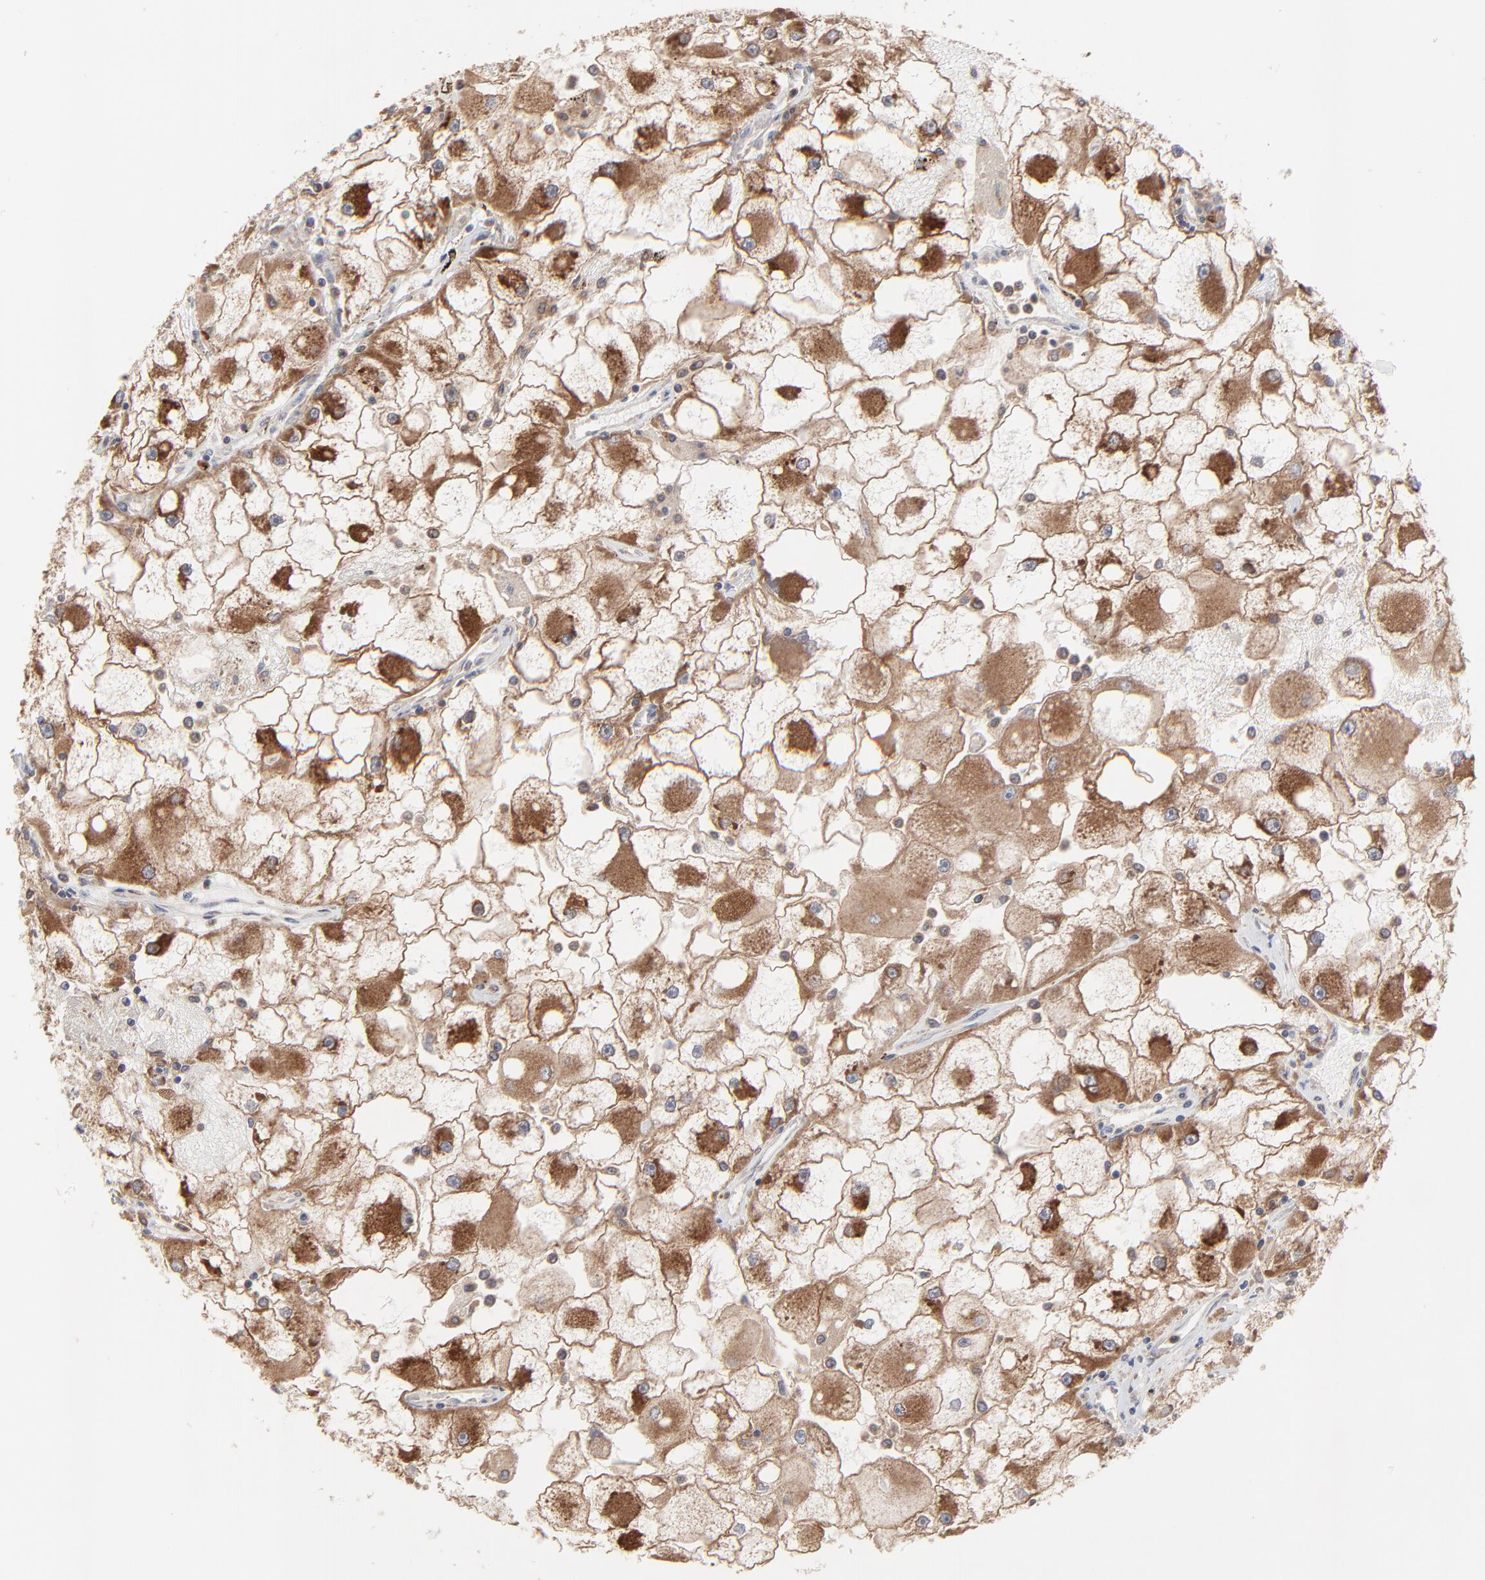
{"staining": {"intensity": "strong", "quantity": ">75%", "location": "cytoplasmic/membranous"}, "tissue": "renal cancer", "cell_type": "Tumor cells", "image_type": "cancer", "snomed": [{"axis": "morphology", "description": "Adenocarcinoma, NOS"}, {"axis": "topography", "description": "Kidney"}], "caption": "Strong cytoplasmic/membranous protein positivity is present in about >75% of tumor cells in renal cancer.", "gene": "RAB9A", "patient": {"sex": "female", "age": 73}}